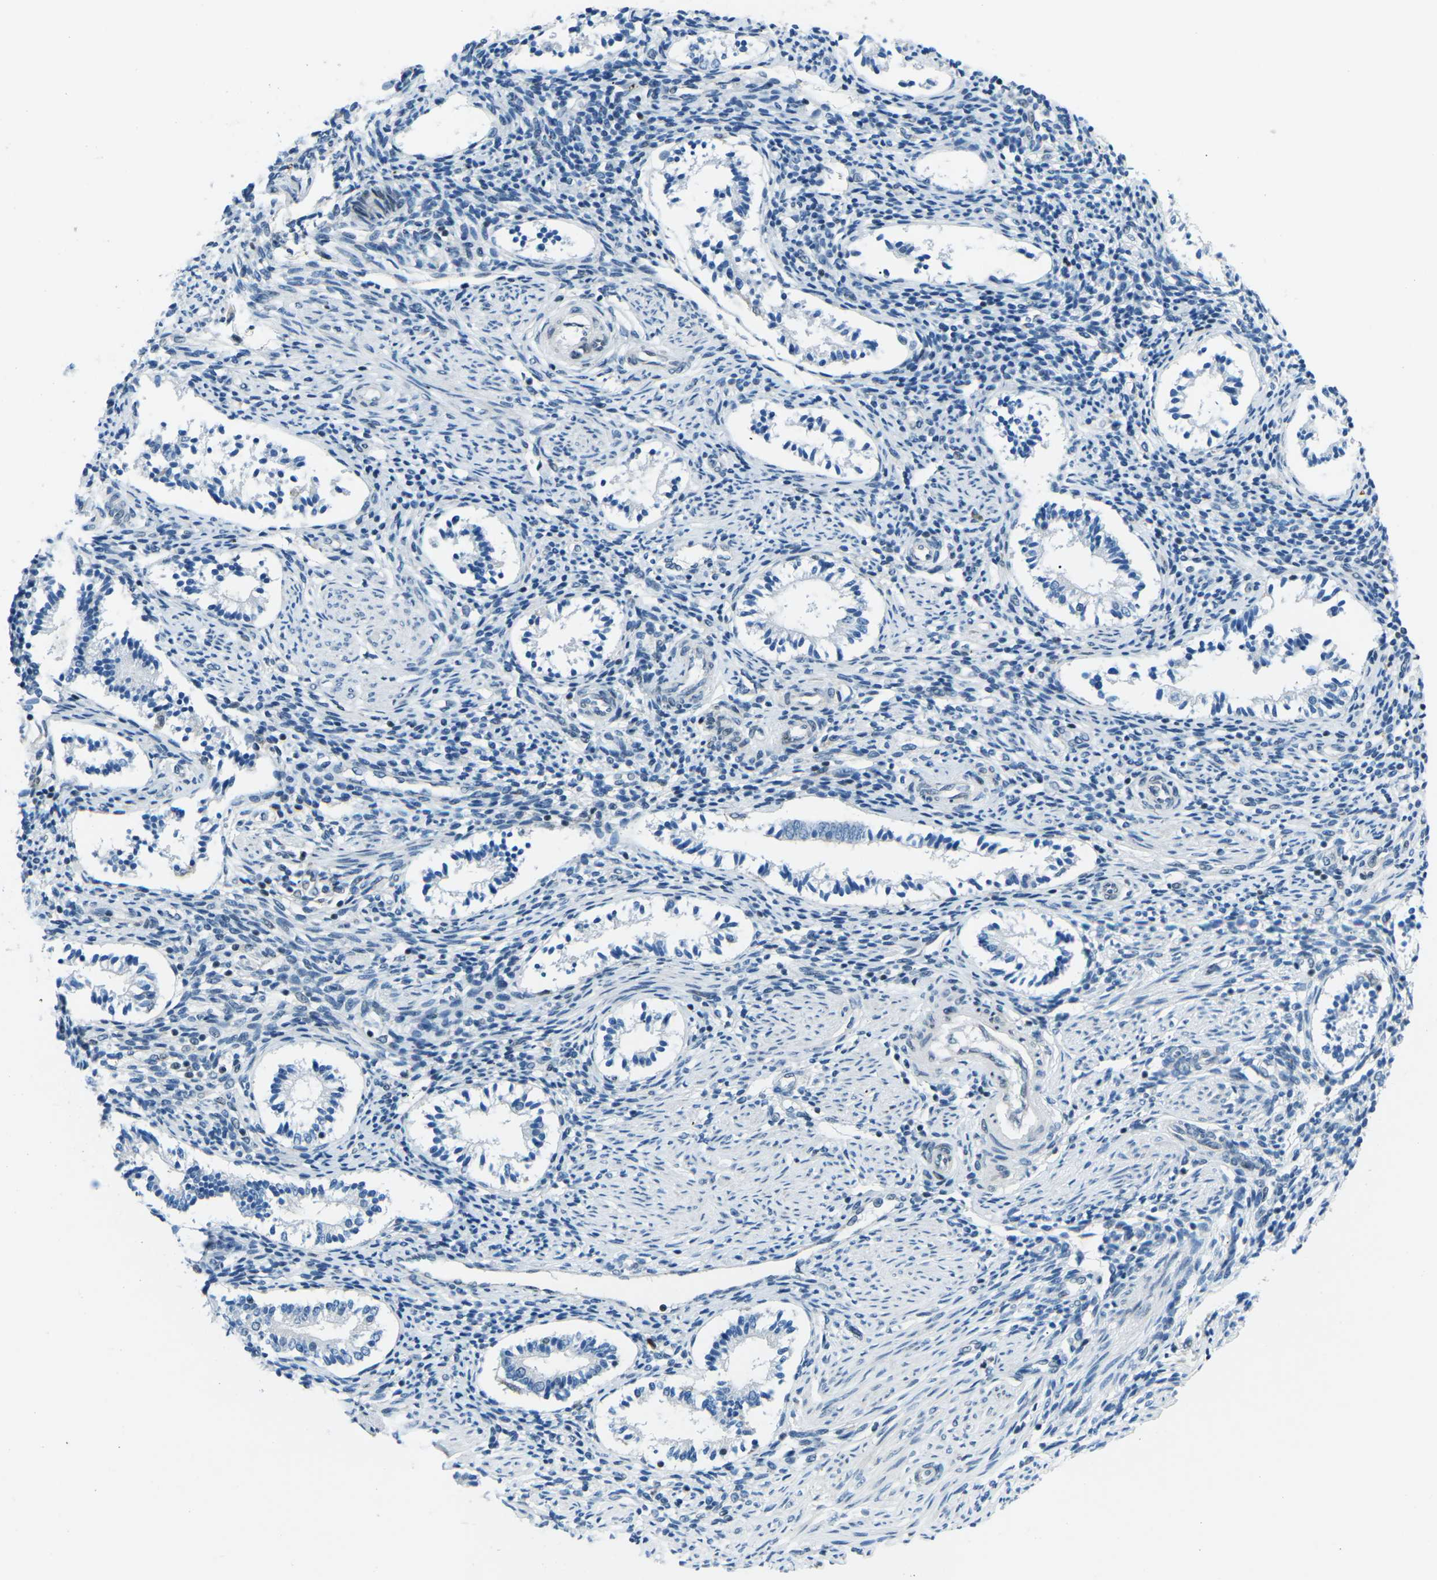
{"staining": {"intensity": "negative", "quantity": "none", "location": "none"}, "tissue": "endometrium", "cell_type": "Cells in endometrial stroma", "image_type": "normal", "snomed": [{"axis": "morphology", "description": "Normal tissue, NOS"}, {"axis": "topography", "description": "Endometrium"}], "caption": "Immunohistochemistry micrograph of unremarkable endometrium: endometrium stained with DAB shows no significant protein expression in cells in endometrial stroma. (Stains: DAB (3,3'-diaminobenzidine) IHC with hematoxylin counter stain, Microscopy: brightfield microscopy at high magnification).", "gene": "MBNL1", "patient": {"sex": "female", "age": 42}}